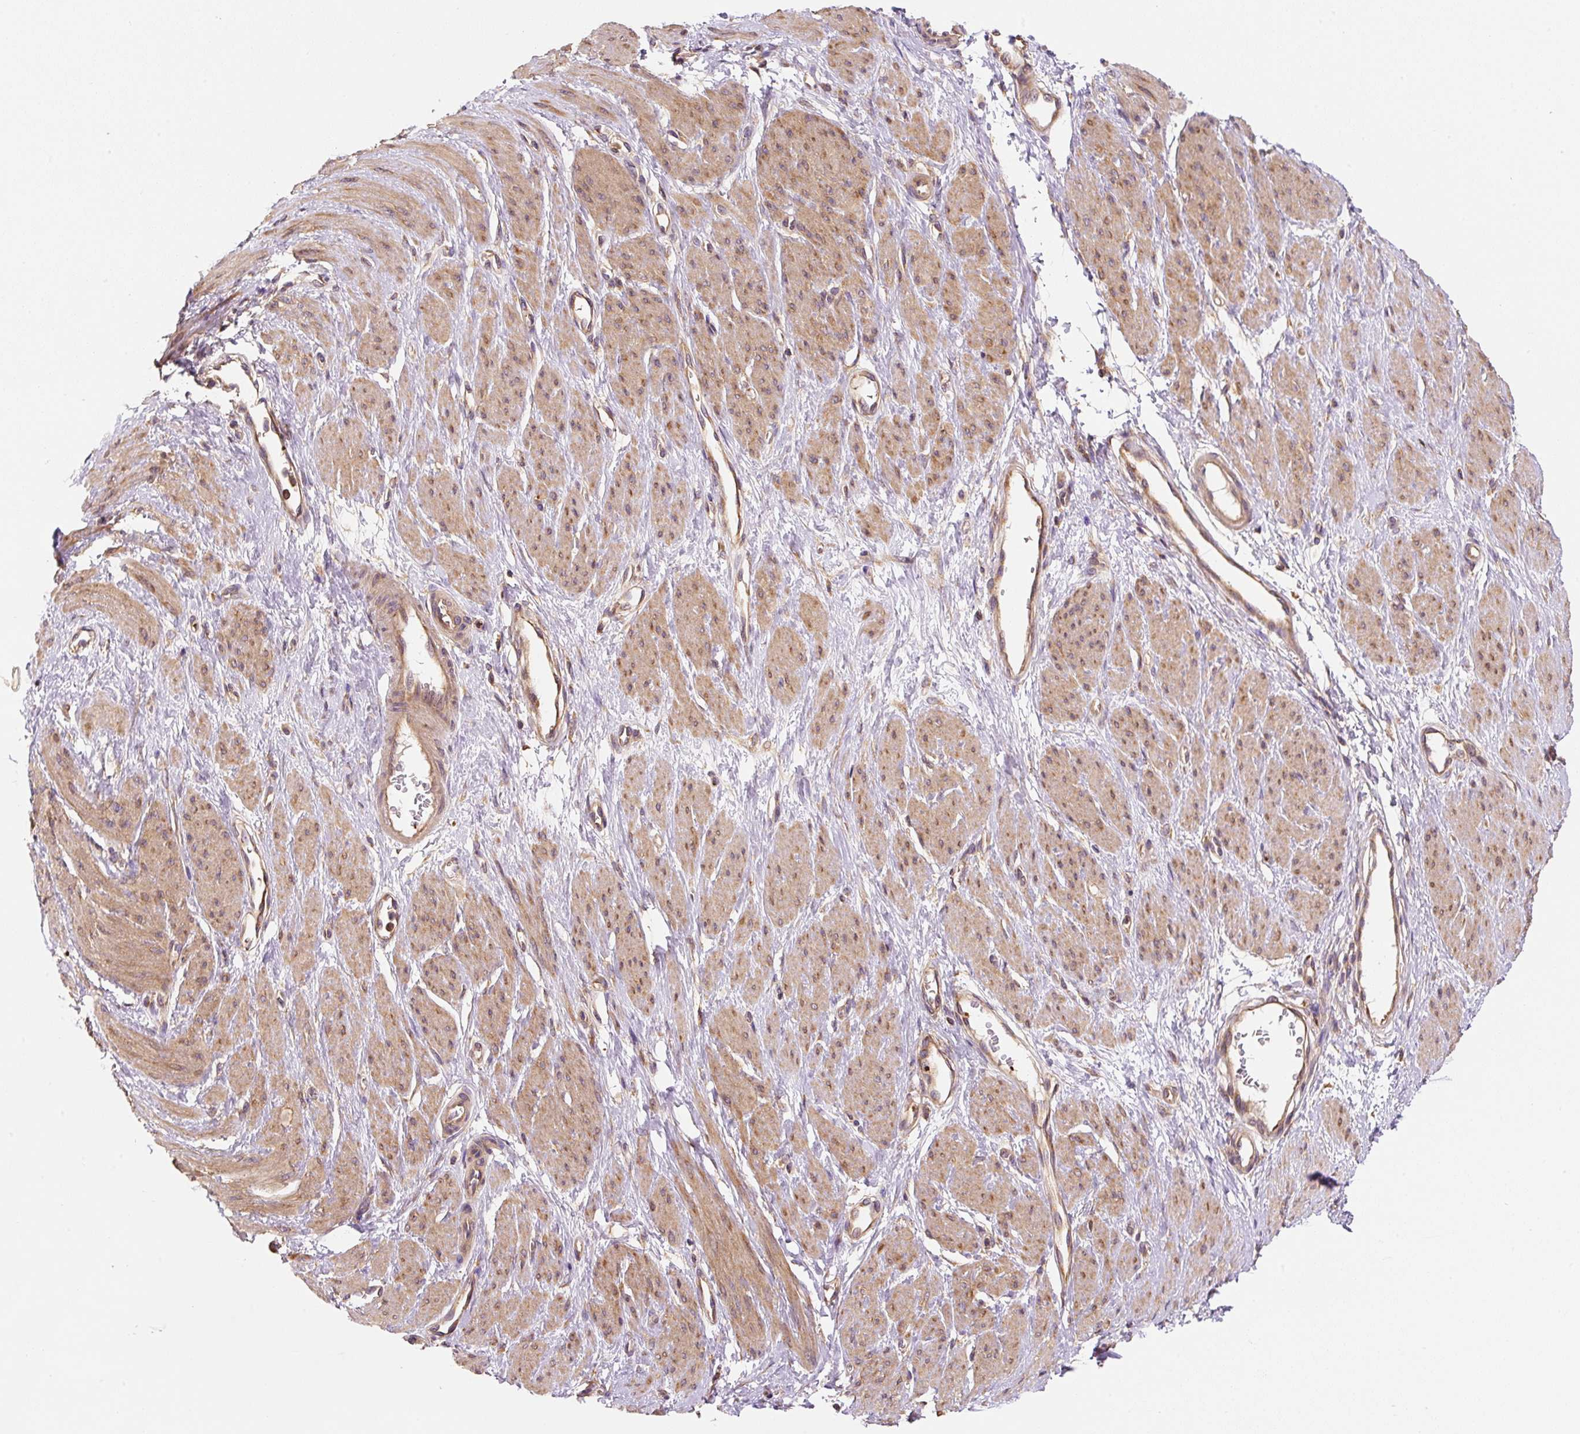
{"staining": {"intensity": "moderate", "quantity": ">75%", "location": "cytoplasmic/membranous"}, "tissue": "smooth muscle", "cell_type": "Smooth muscle cells", "image_type": "normal", "snomed": [{"axis": "morphology", "description": "Normal tissue, NOS"}, {"axis": "topography", "description": "Smooth muscle"}, {"axis": "topography", "description": "Uterus"}], "caption": "Immunohistochemical staining of normal human smooth muscle displays medium levels of moderate cytoplasmic/membranous staining in about >75% of smooth muscle cells. Nuclei are stained in blue.", "gene": "EIF2S2", "patient": {"sex": "female", "age": 39}}